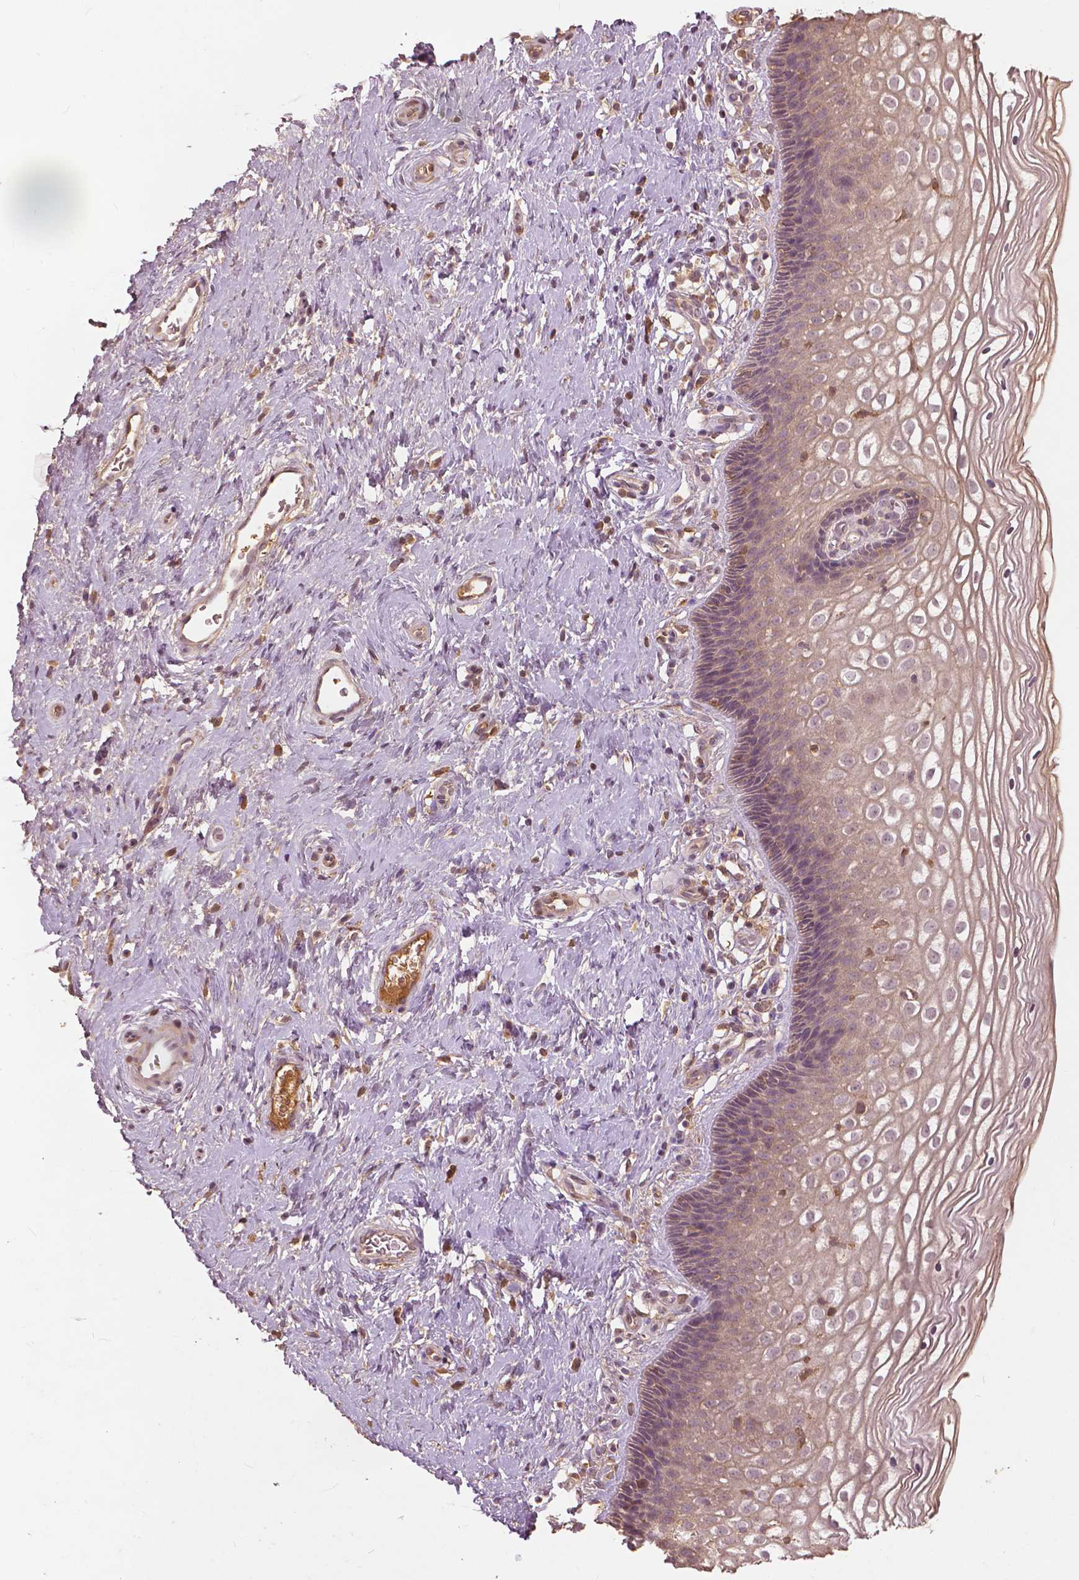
{"staining": {"intensity": "weak", "quantity": "<25%", "location": "nuclear"}, "tissue": "cervix", "cell_type": "Glandular cells", "image_type": "normal", "snomed": [{"axis": "morphology", "description": "Normal tissue, NOS"}, {"axis": "topography", "description": "Cervix"}], "caption": "The histopathology image reveals no staining of glandular cells in benign cervix.", "gene": "ANGPTL4", "patient": {"sex": "female", "age": 34}}